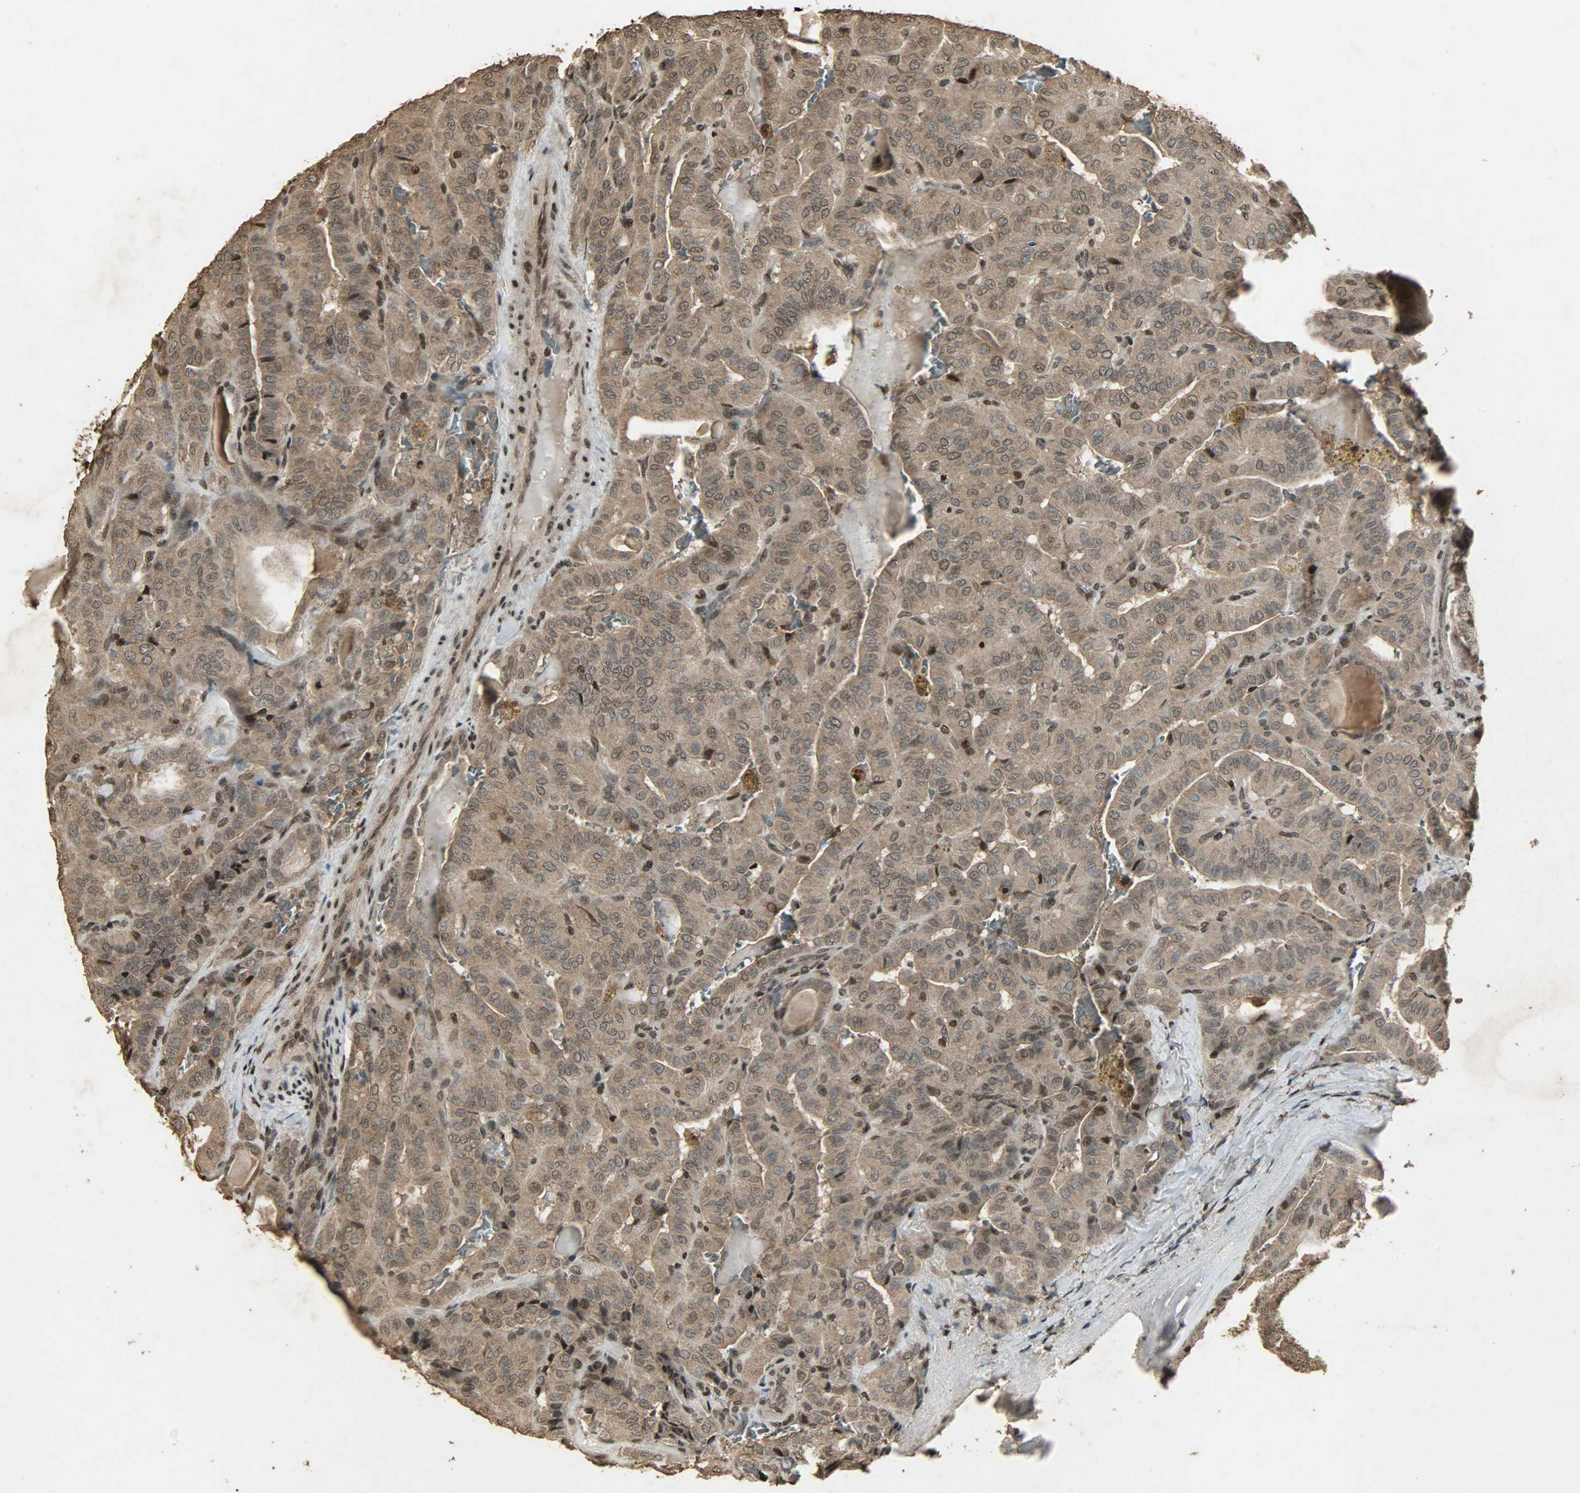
{"staining": {"intensity": "weak", "quantity": ">75%", "location": "cytoplasmic/membranous,nuclear"}, "tissue": "thyroid cancer", "cell_type": "Tumor cells", "image_type": "cancer", "snomed": [{"axis": "morphology", "description": "Papillary adenocarcinoma, NOS"}, {"axis": "topography", "description": "Thyroid gland"}], "caption": "The image displays staining of thyroid papillary adenocarcinoma, revealing weak cytoplasmic/membranous and nuclear protein expression (brown color) within tumor cells. (DAB = brown stain, brightfield microscopy at high magnification).", "gene": "PPP3R1", "patient": {"sex": "male", "age": 77}}